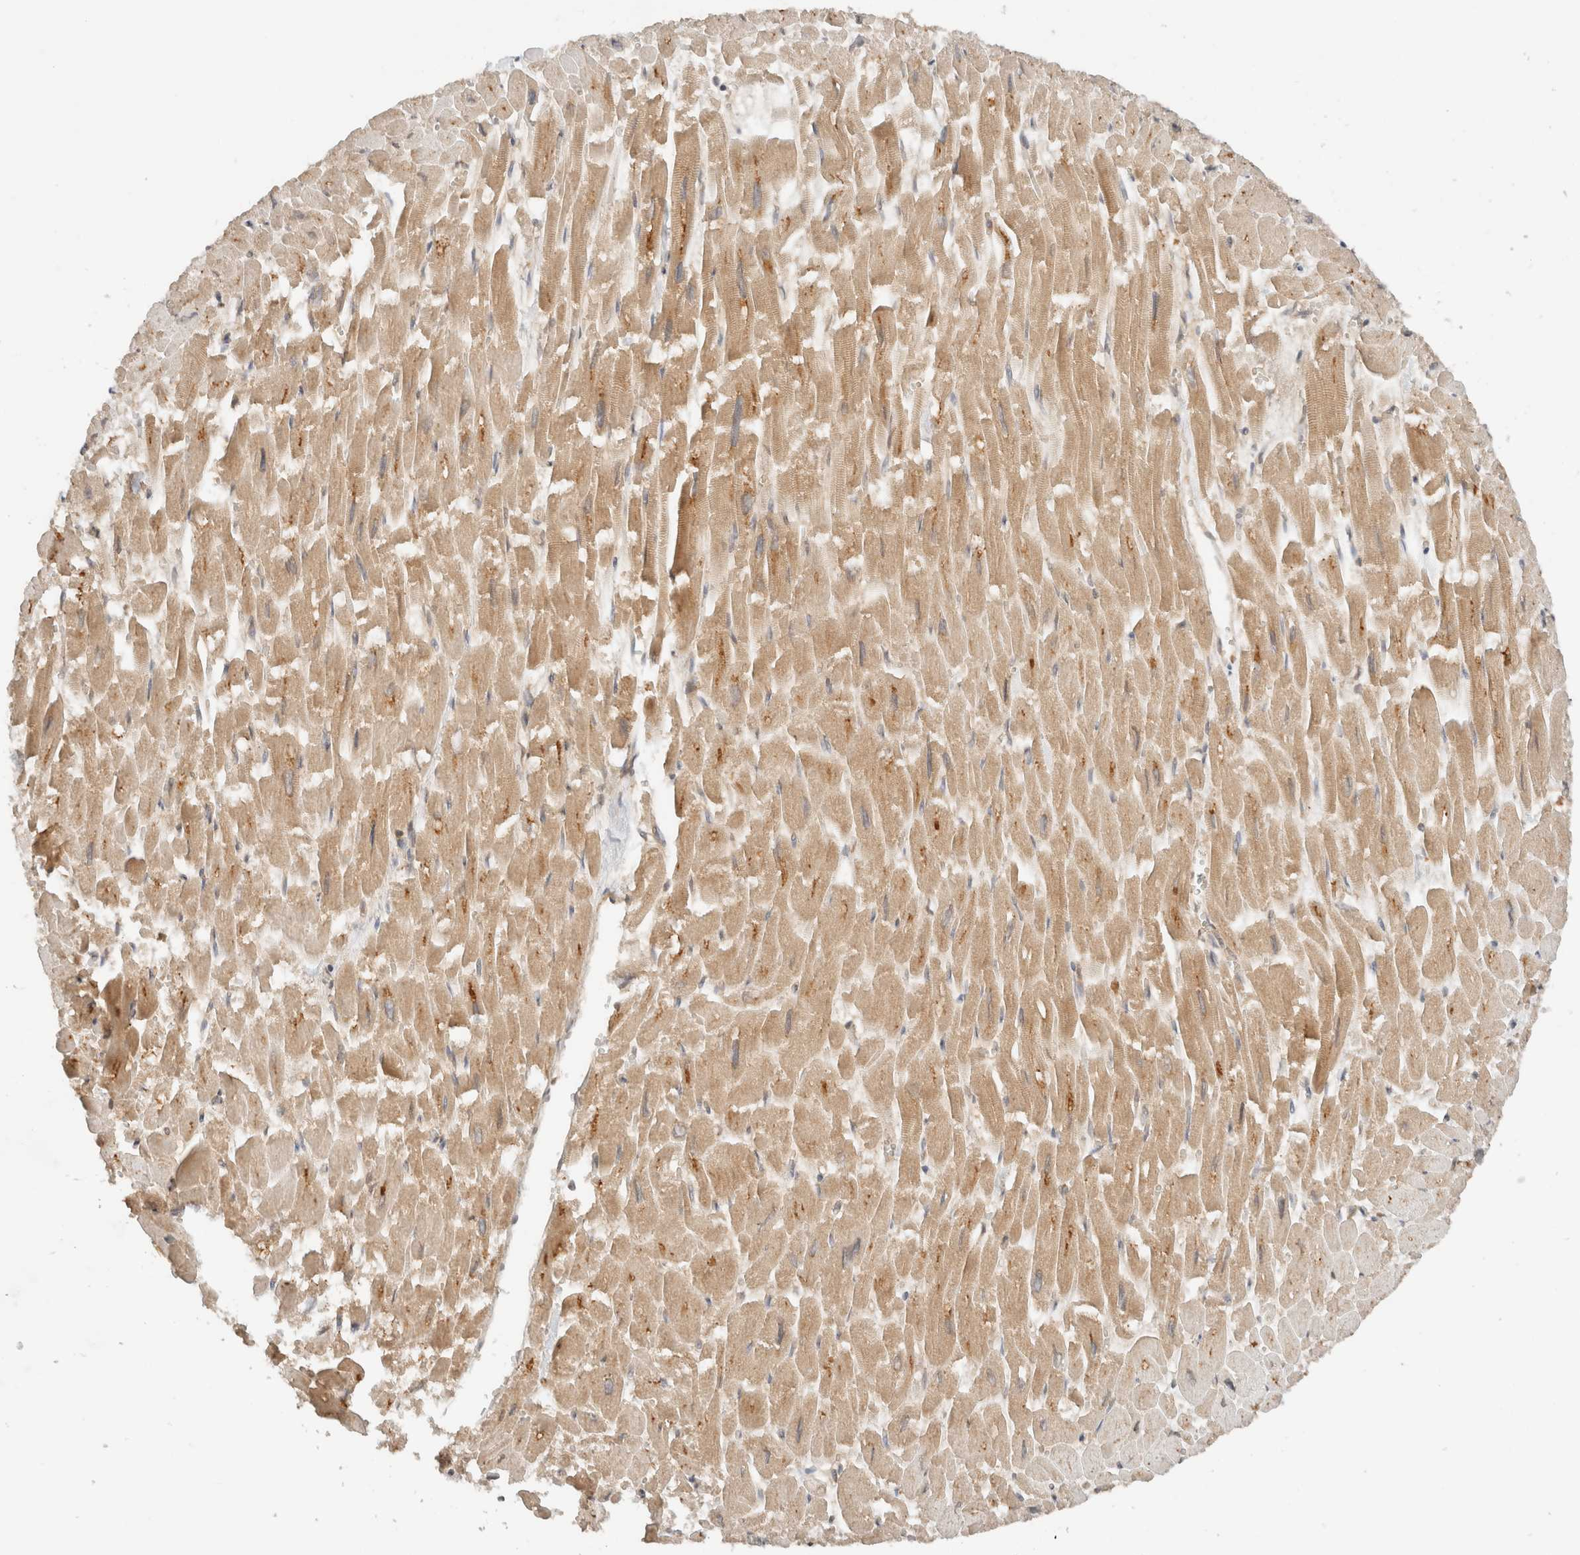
{"staining": {"intensity": "moderate", "quantity": ">75%", "location": "cytoplasmic/membranous"}, "tissue": "heart muscle", "cell_type": "Cardiomyocytes", "image_type": "normal", "snomed": [{"axis": "morphology", "description": "Normal tissue, NOS"}, {"axis": "topography", "description": "Heart"}], "caption": "Cardiomyocytes show moderate cytoplasmic/membranous positivity in approximately >75% of cells in unremarkable heart muscle. The staining is performed using DAB (3,3'-diaminobenzidine) brown chromogen to label protein expression. The nuclei are counter-stained blue using hematoxylin.", "gene": "ARFGEF2", "patient": {"sex": "male", "age": 54}}